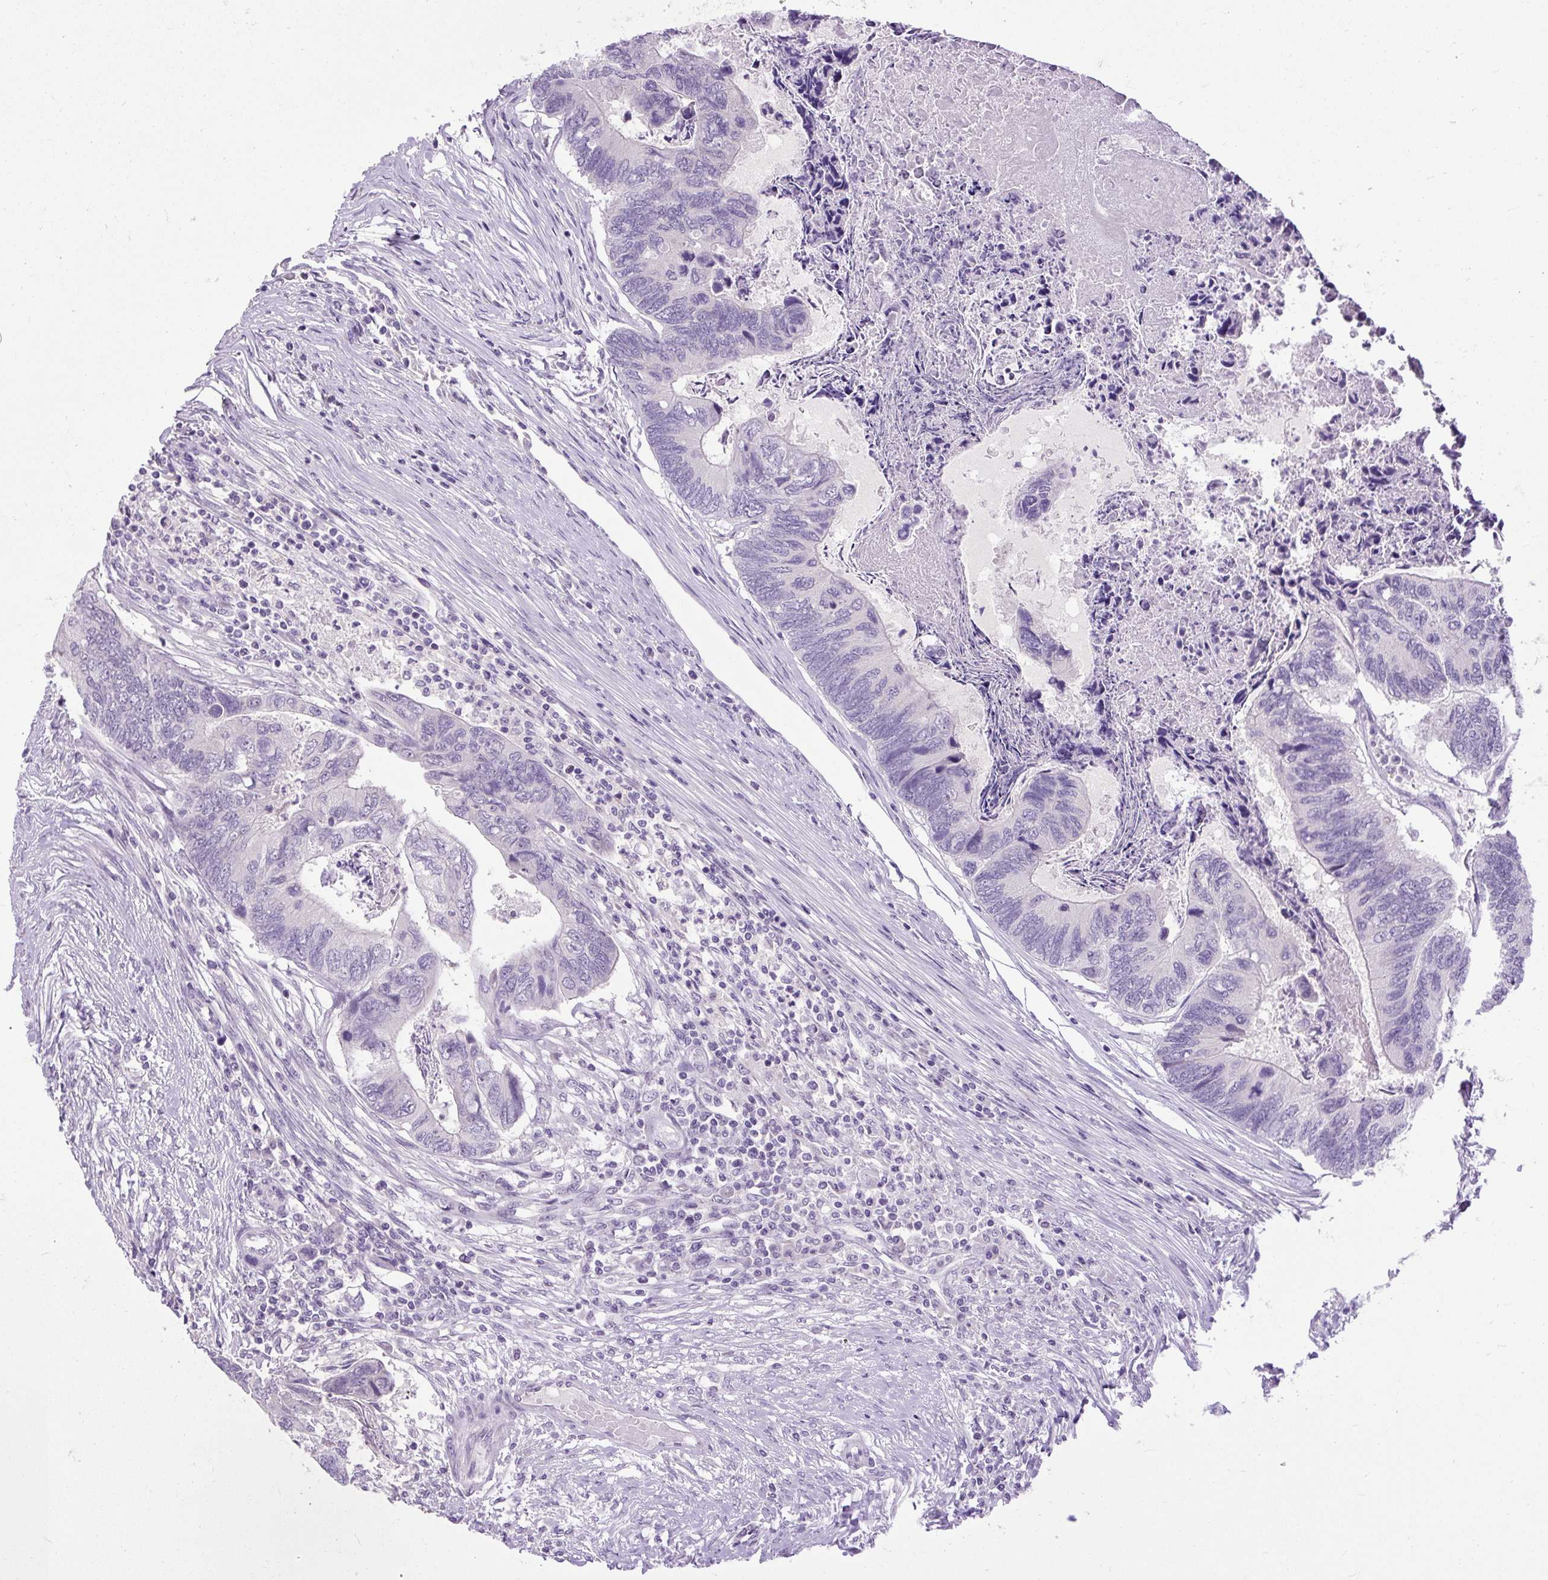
{"staining": {"intensity": "negative", "quantity": "none", "location": "none"}, "tissue": "colorectal cancer", "cell_type": "Tumor cells", "image_type": "cancer", "snomed": [{"axis": "morphology", "description": "Adenocarcinoma, NOS"}, {"axis": "topography", "description": "Colon"}], "caption": "This is an immunohistochemistry micrograph of colorectal cancer. There is no expression in tumor cells.", "gene": "FABP7", "patient": {"sex": "female", "age": 67}}